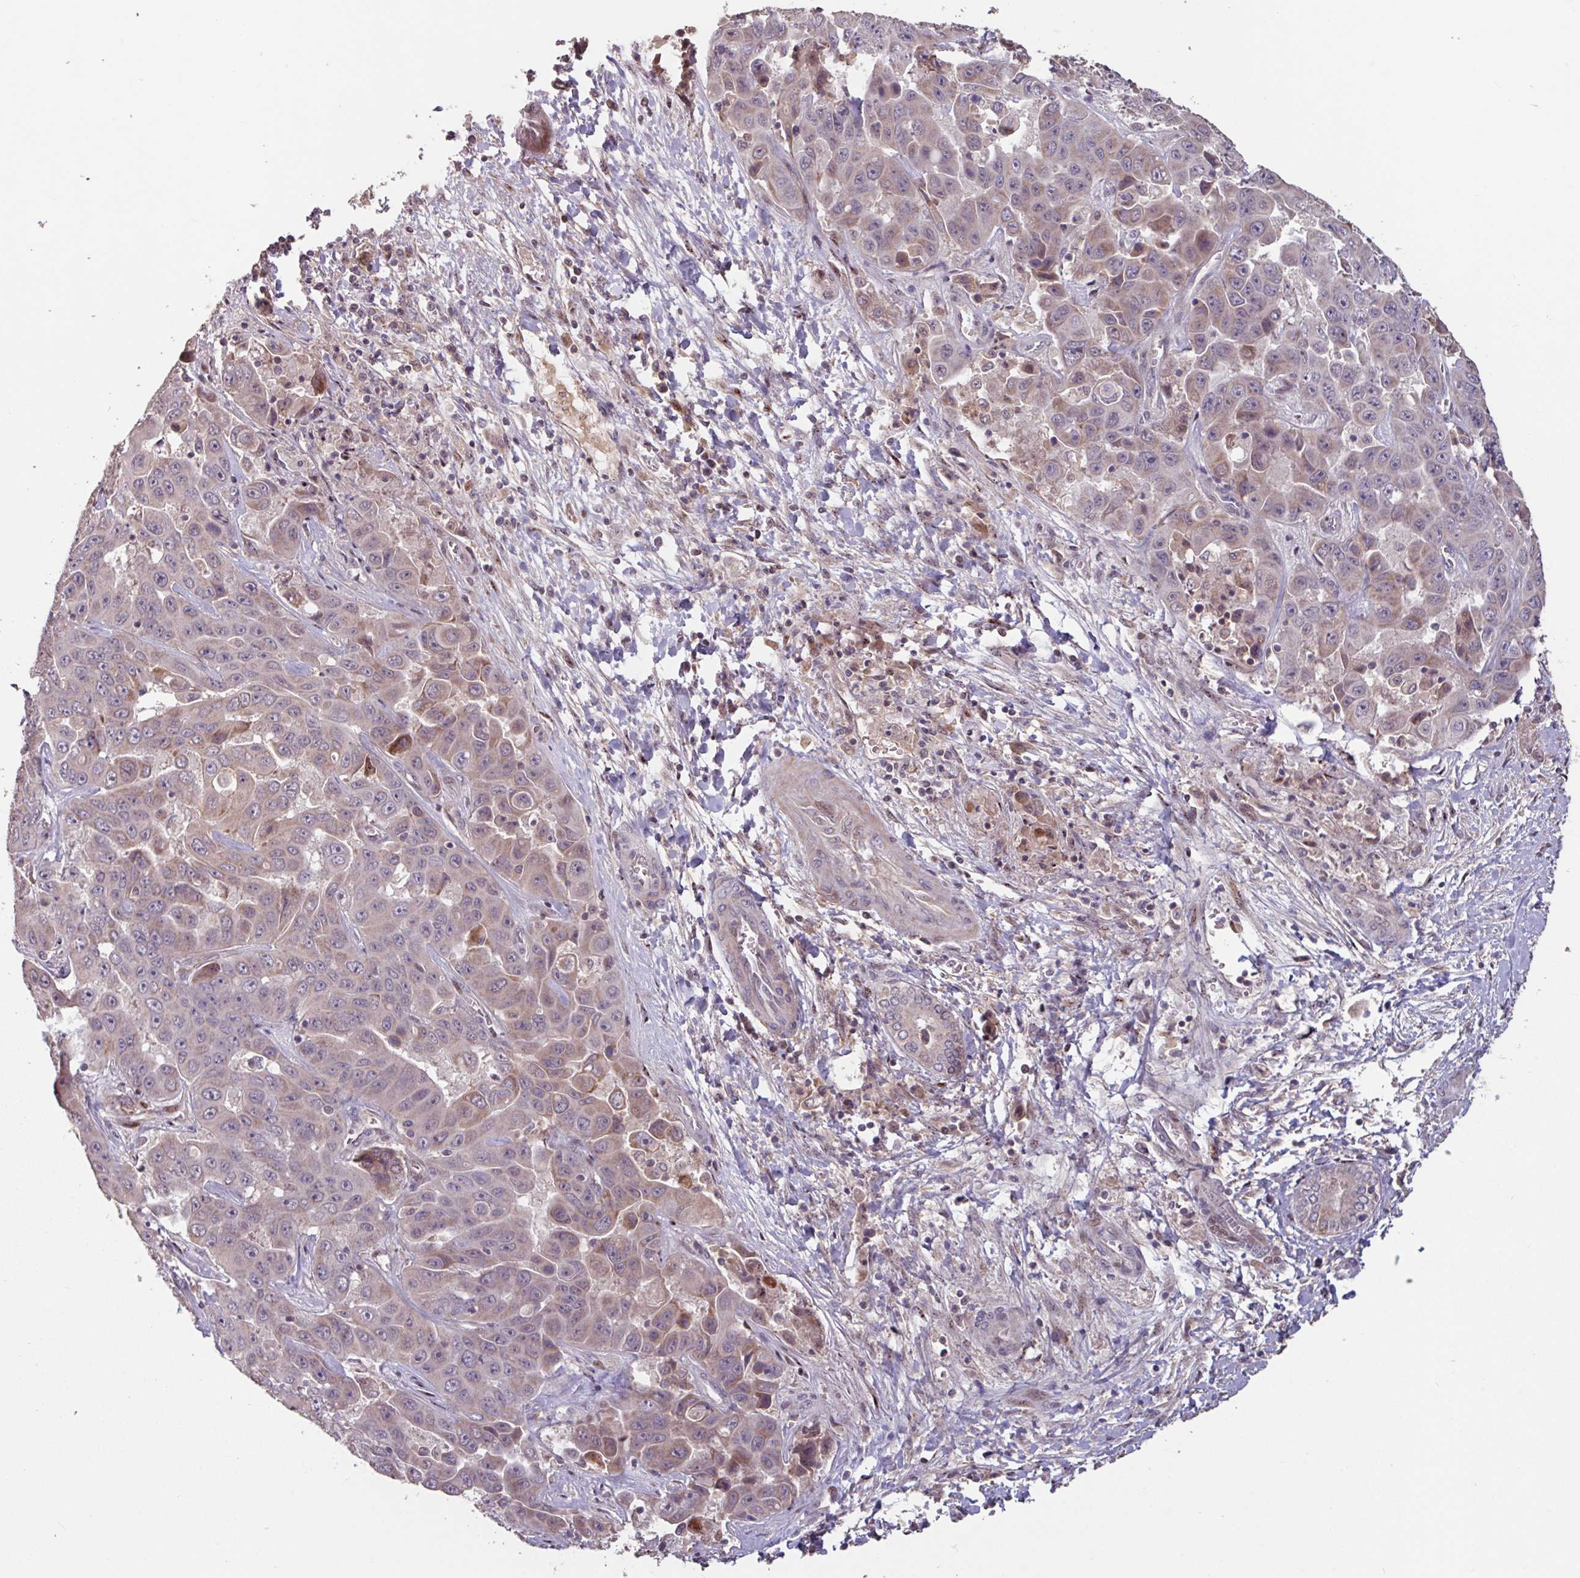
{"staining": {"intensity": "moderate", "quantity": "<25%", "location": "cytoplasmic/membranous"}, "tissue": "liver cancer", "cell_type": "Tumor cells", "image_type": "cancer", "snomed": [{"axis": "morphology", "description": "Cholangiocarcinoma"}, {"axis": "topography", "description": "Liver"}], "caption": "There is low levels of moderate cytoplasmic/membranous staining in tumor cells of liver cancer (cholangiocarcinoma), as demonstrated by immunohistochemical staining (brown color).", "gene": "TMEM88", "patient": {"sex": "female", "age": 52}}